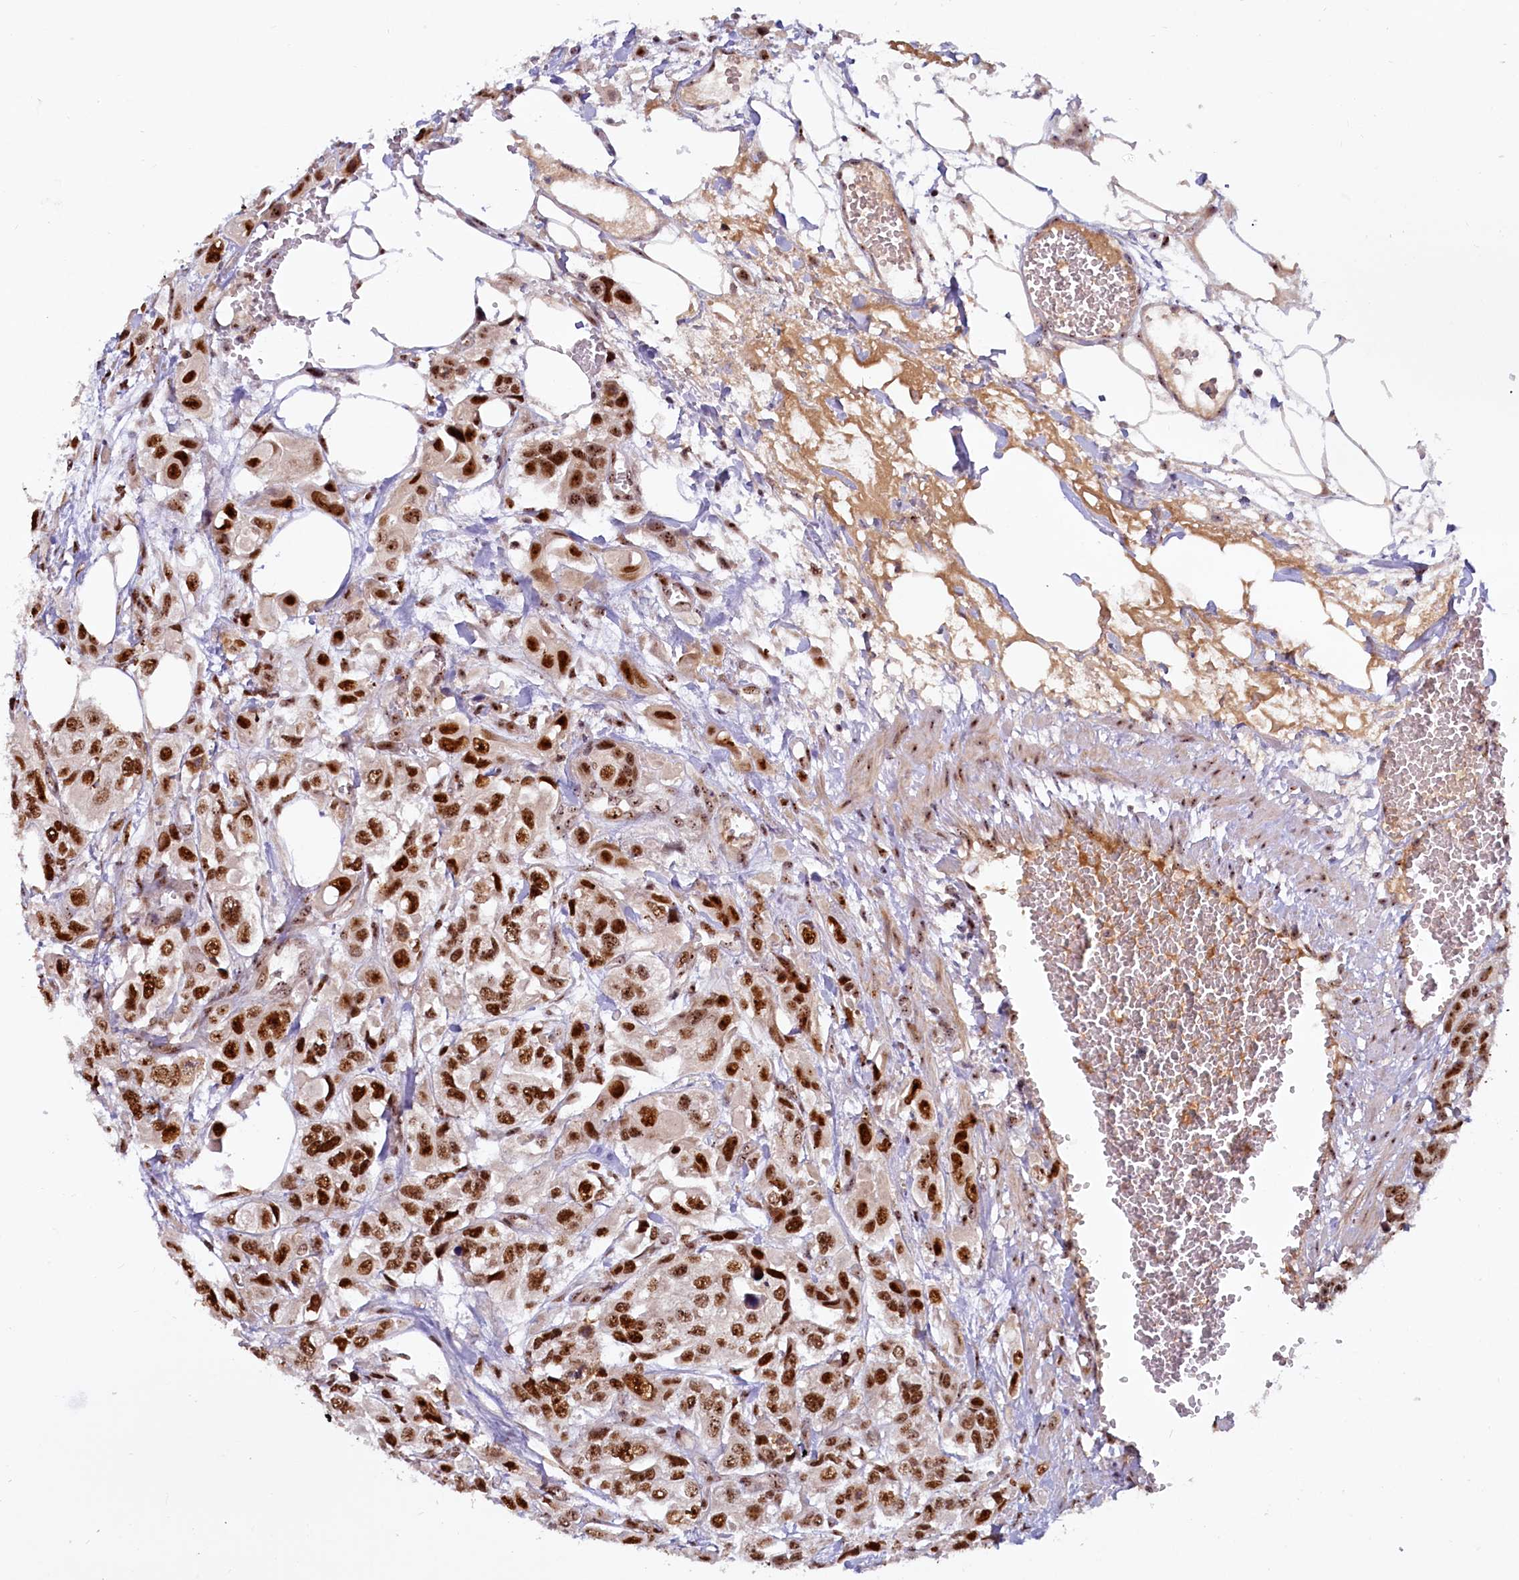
{"staining": {"intensity": "strong", "quantity": ">75%", "location": "nuclear"}, "tissue": "urothelial cancer", "cell_type": "Tumor cells", "image_type": "cancer", "snomed": [{"axis": "morphology", "description": "Urothelial carcinoma, High grade"}, {"axis": "topography", "description": "Urinary bladder"}], "caption": "Brown immunohistochemical staining in human urothelial cancer displays strong nuclear positivity in approximately >75% of tumor cells.", "gene": "TCOF1", "patient": {"sex": "male", "age": 67}}